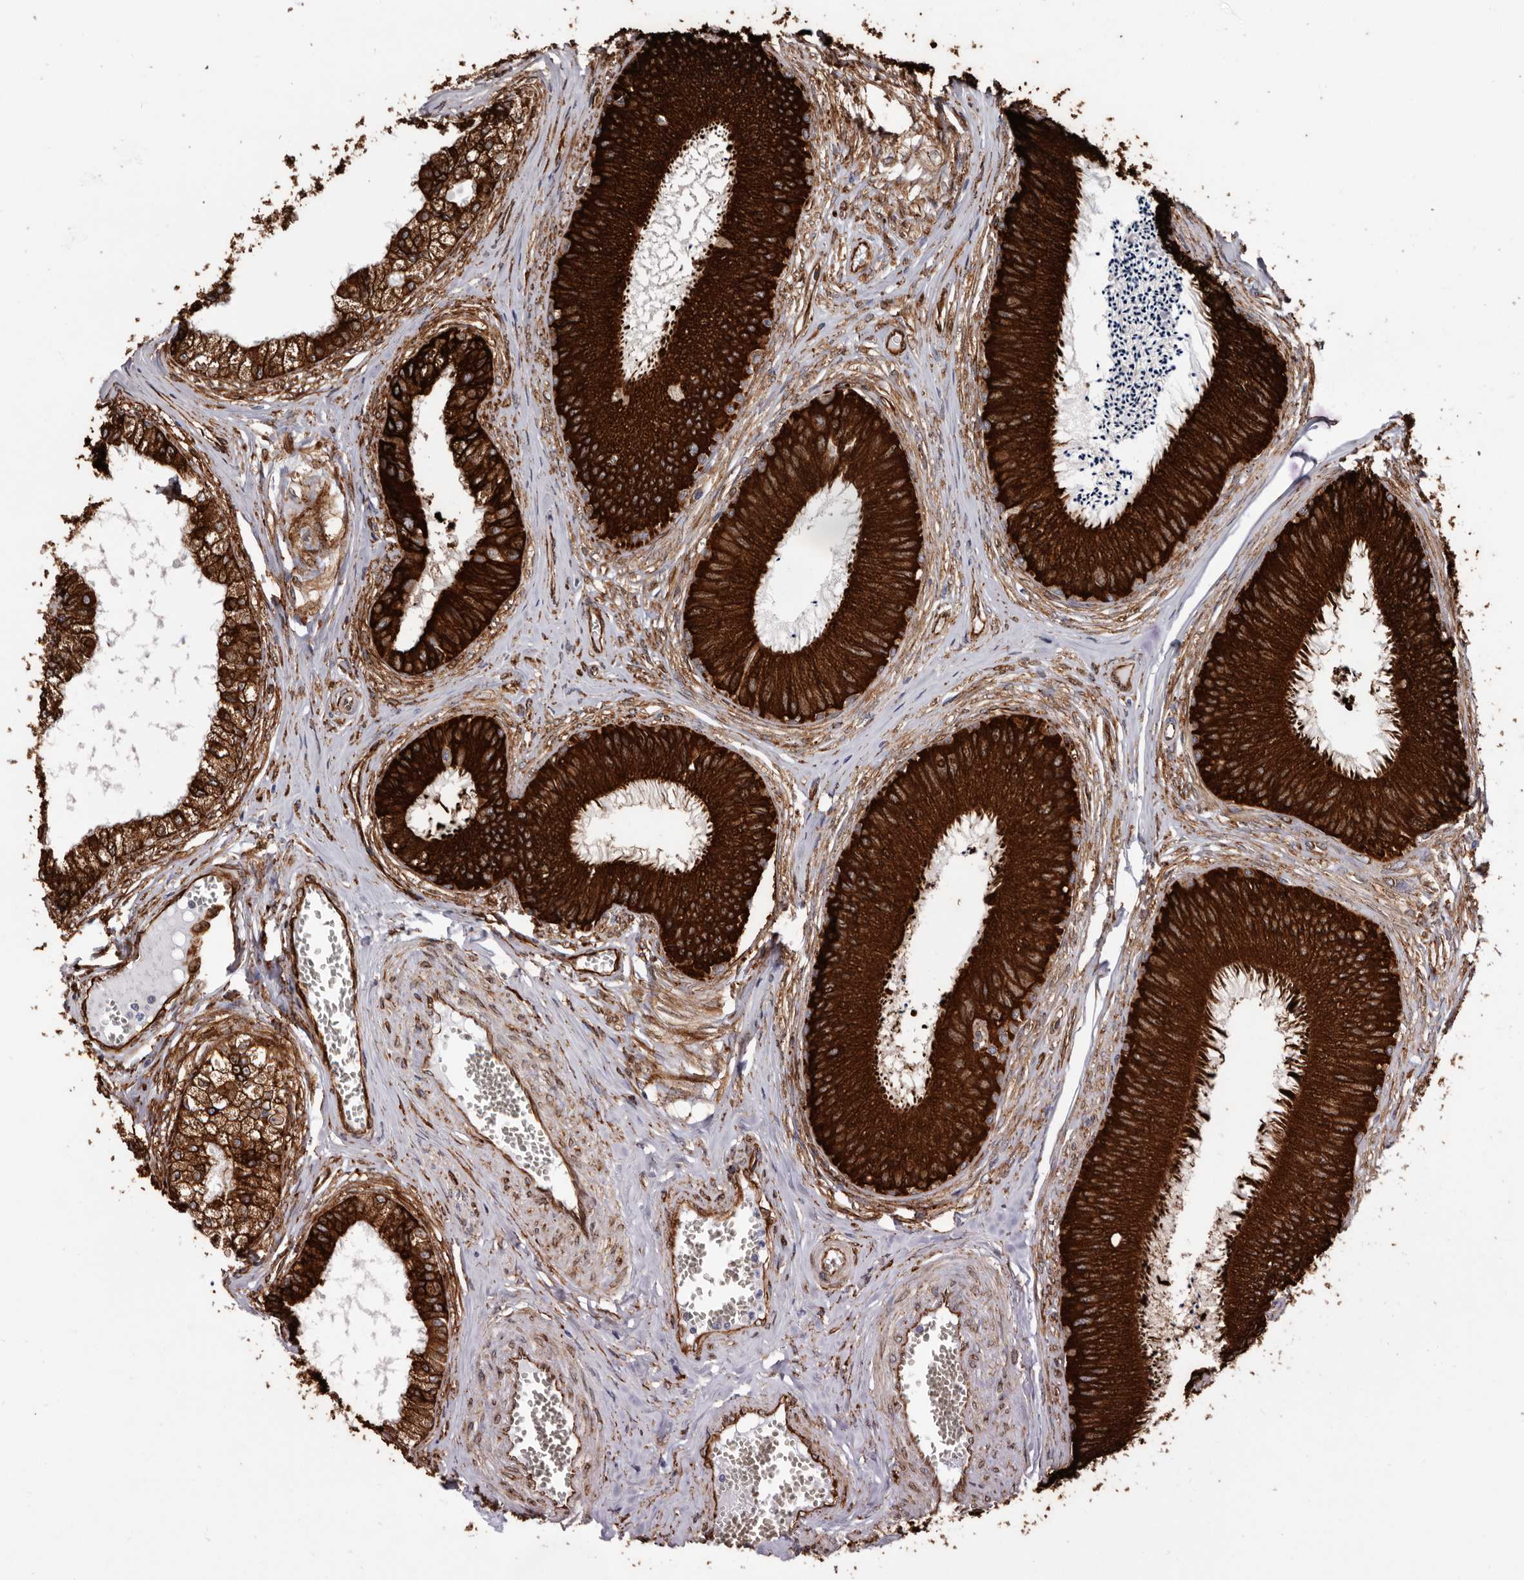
{"staining": {"intensity": "strong", "quantity": ">75%", "location": "cytoplasmic/membranous"}, "tissue": "epididymis", "cell_type": "Glandular cells", "image_type": "normal", "snomed": [{"axis": "morphology", "description": "Normal tissue, NOS"}, {"axis": "topography", "description": "Epididymis"}], "caption": "This is a micrograph of immunohistochemistry staining of benign epididymis, which shows strong positivity in the cytoplasmic/membranous of glandular cells.", "gene": "SEMA3E", "patient": {"sex": "male", "age": 79}}